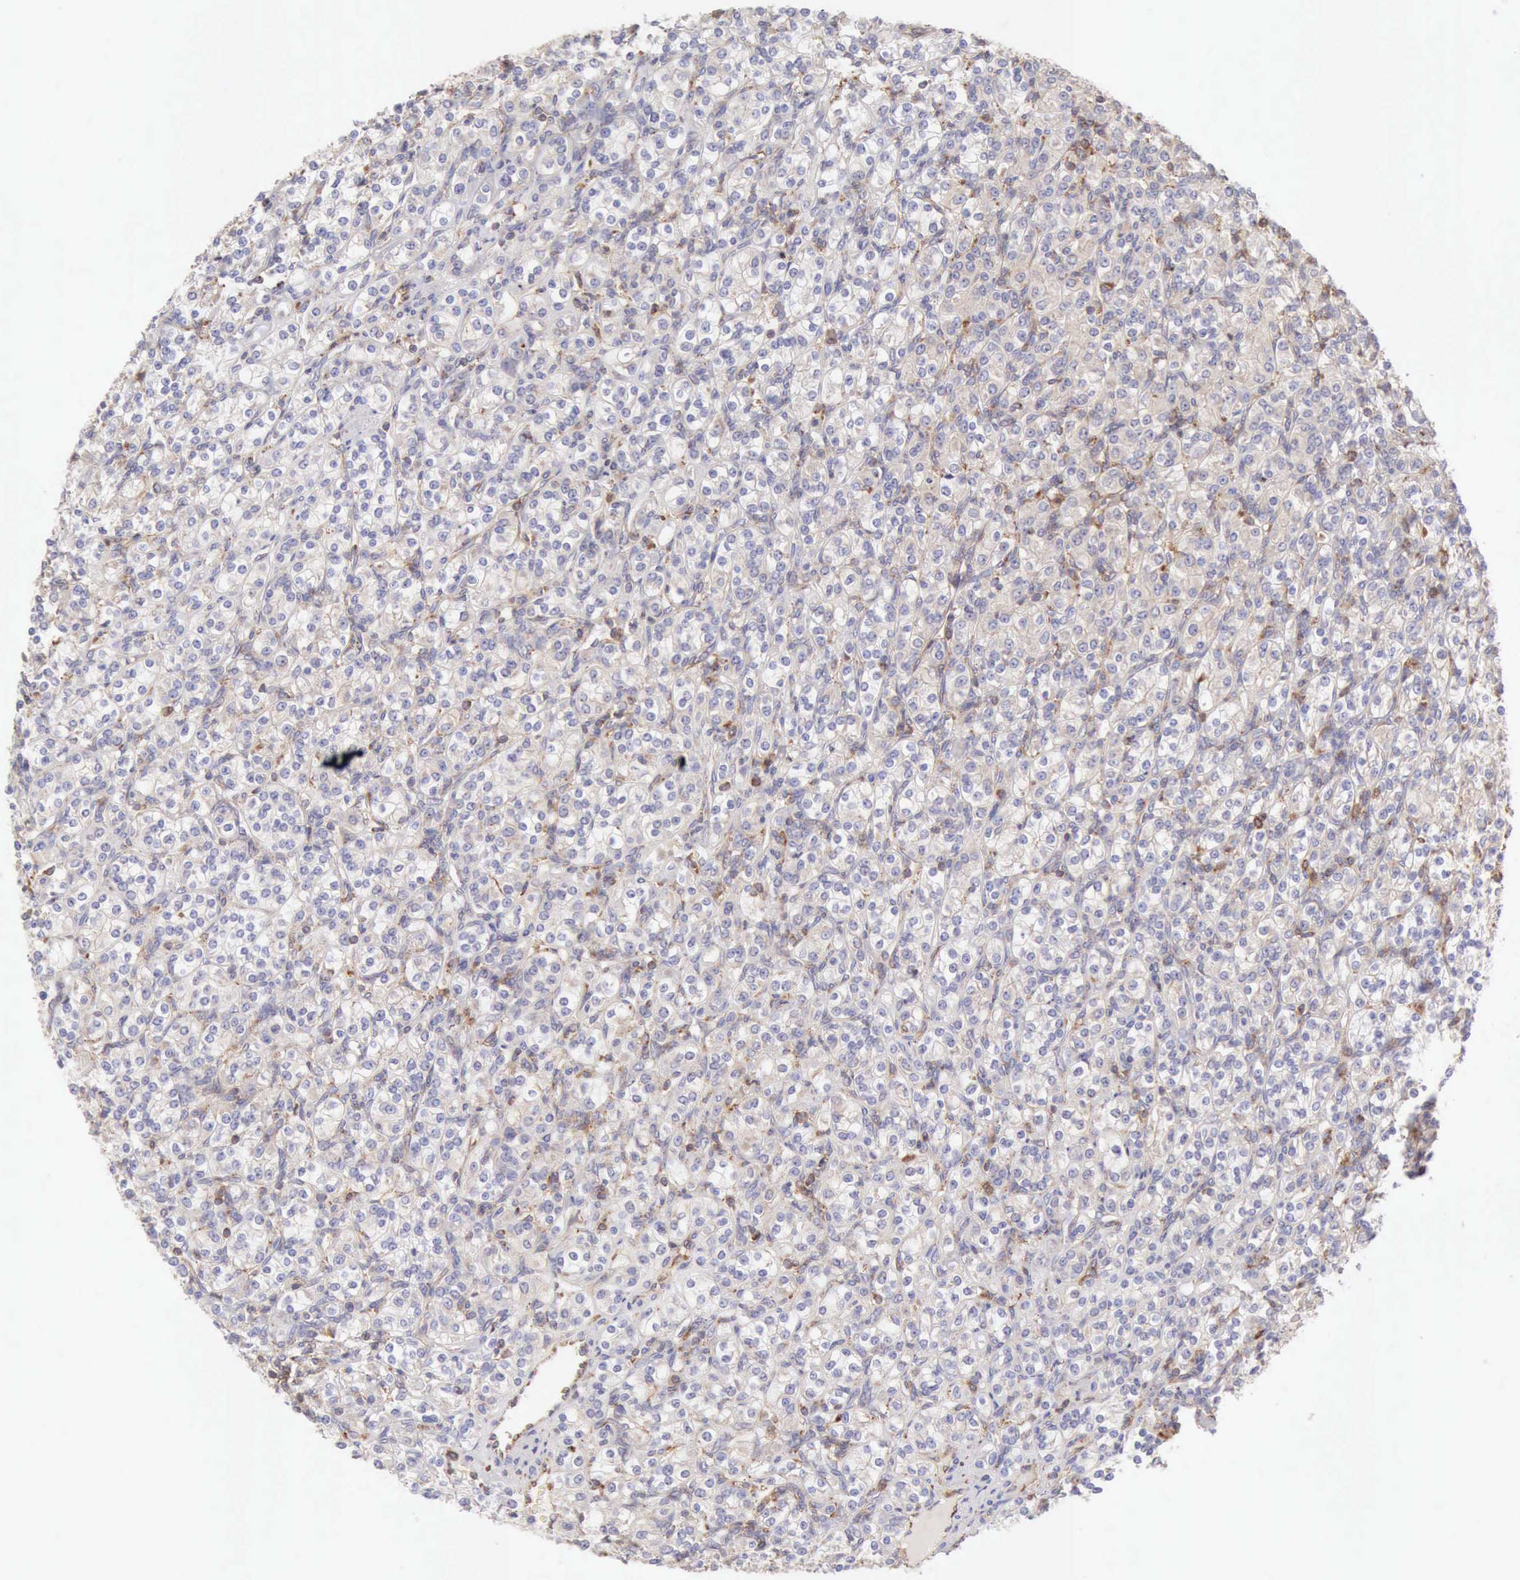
{"staining": {"intensity": "negative", "quantity": "none", "location": "none"}, "tissue": "renal cancer", "cell_type": "Tumor cells", "image_type": "cancer", "snomed": [{"axis": "morphology", "description": "Adenocarcinoma, NOS"}, {"axis": "topography", "description": "Kidney"}], "caption": "Immunohistochemistry (IHC) of human renal adenocarcinoma displays no staining in tumor cells.", "gene": "ARHGAP4", "patient": {"sex": "male", "age": 77}}